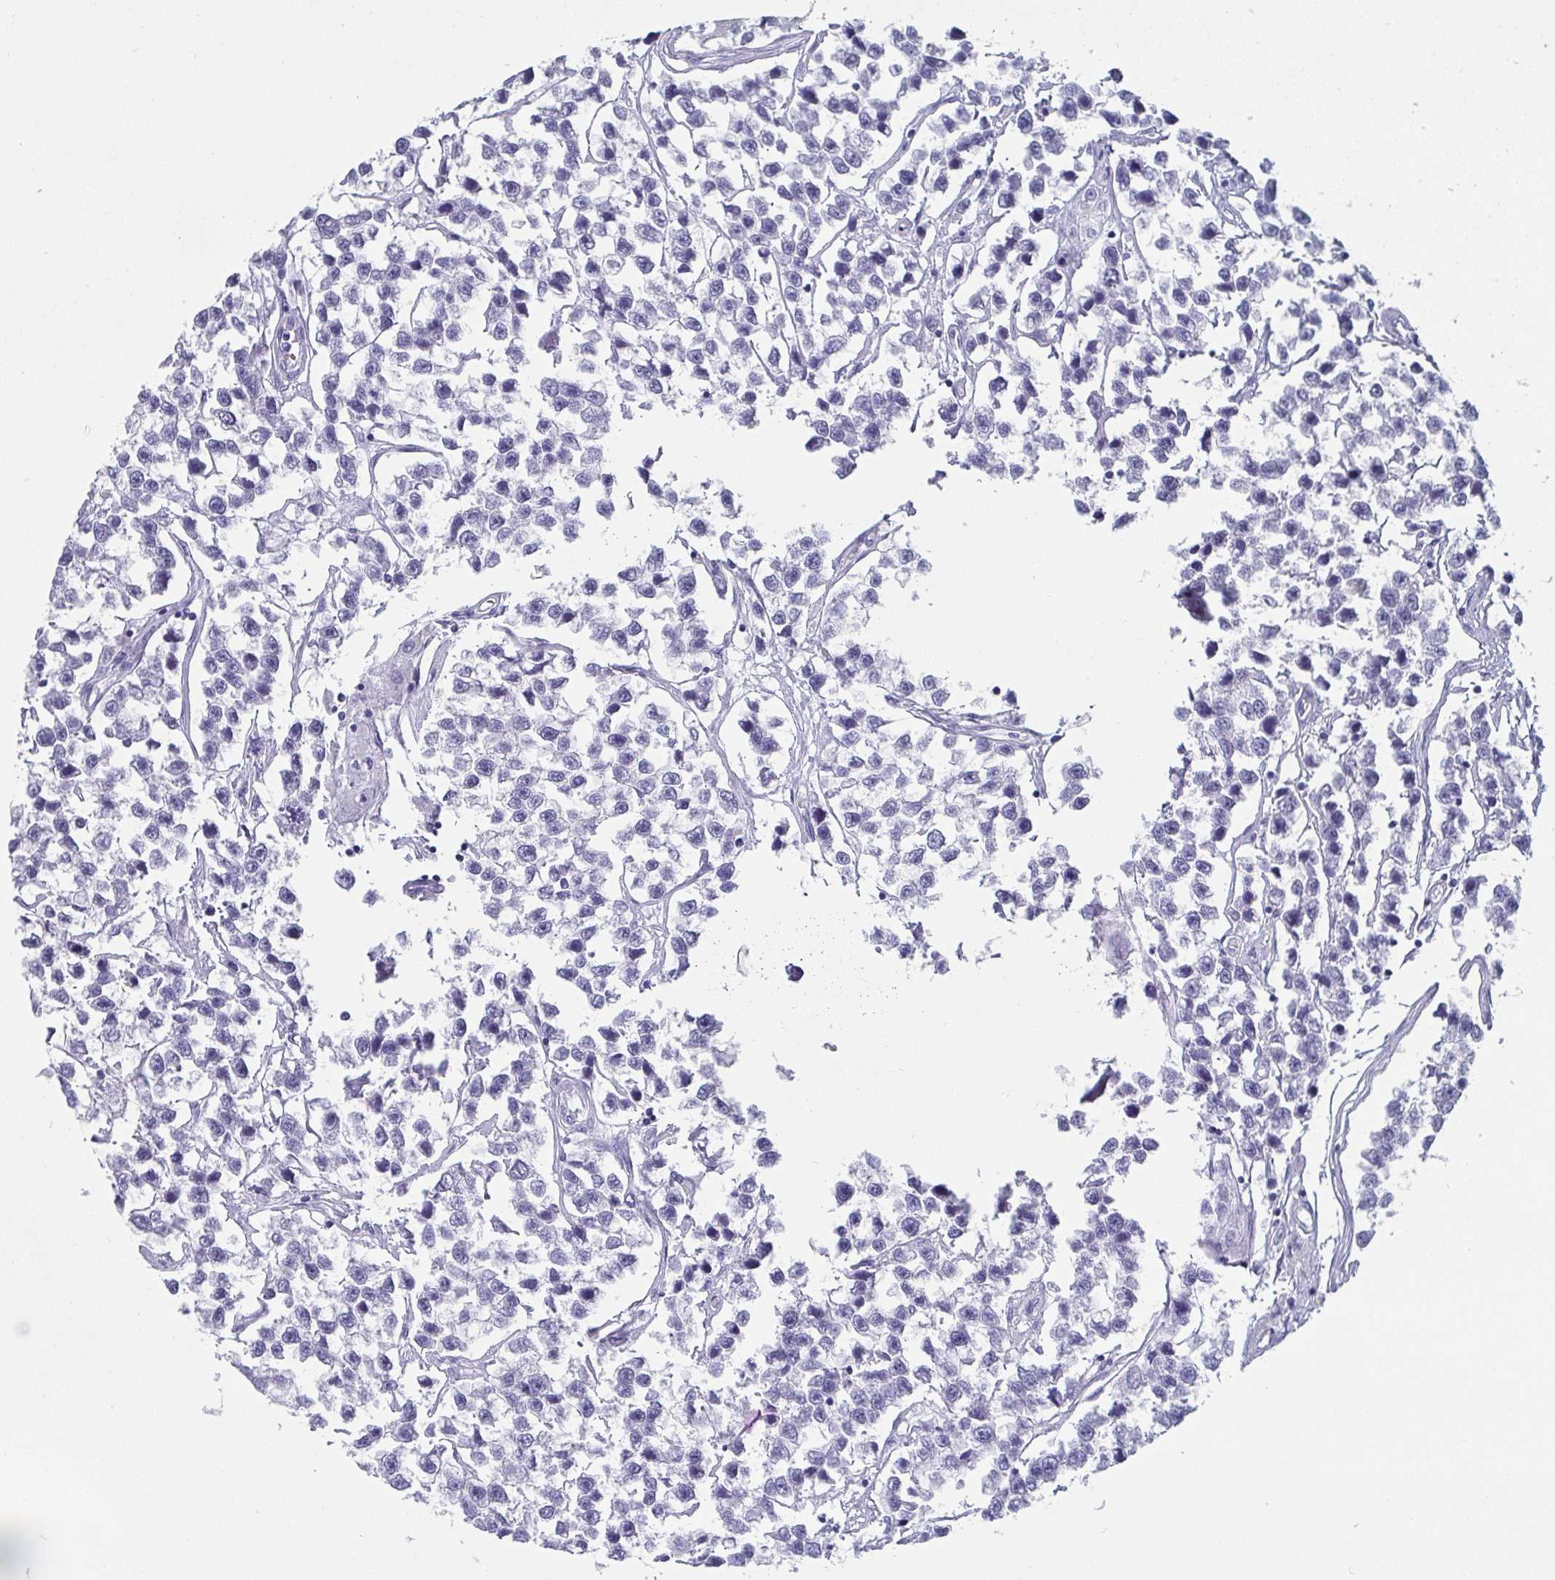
{"staining": {"intensity": "negative", "quantity": "none", "location": "none"}, "tissue": "testis cancer", "cell_type": "Tumor cells", "image_type": "cancer", "snomed": [{"axis": "morphology", "description": "Seminoma, NOS"}, {"axis": "topography", "description": "Testis"}], "caption": "The image demonstrates no significant staining in tumor cells of testis seminoma.", "gene": "SCGN", "patient": {"sex": "male", "age": 26}}